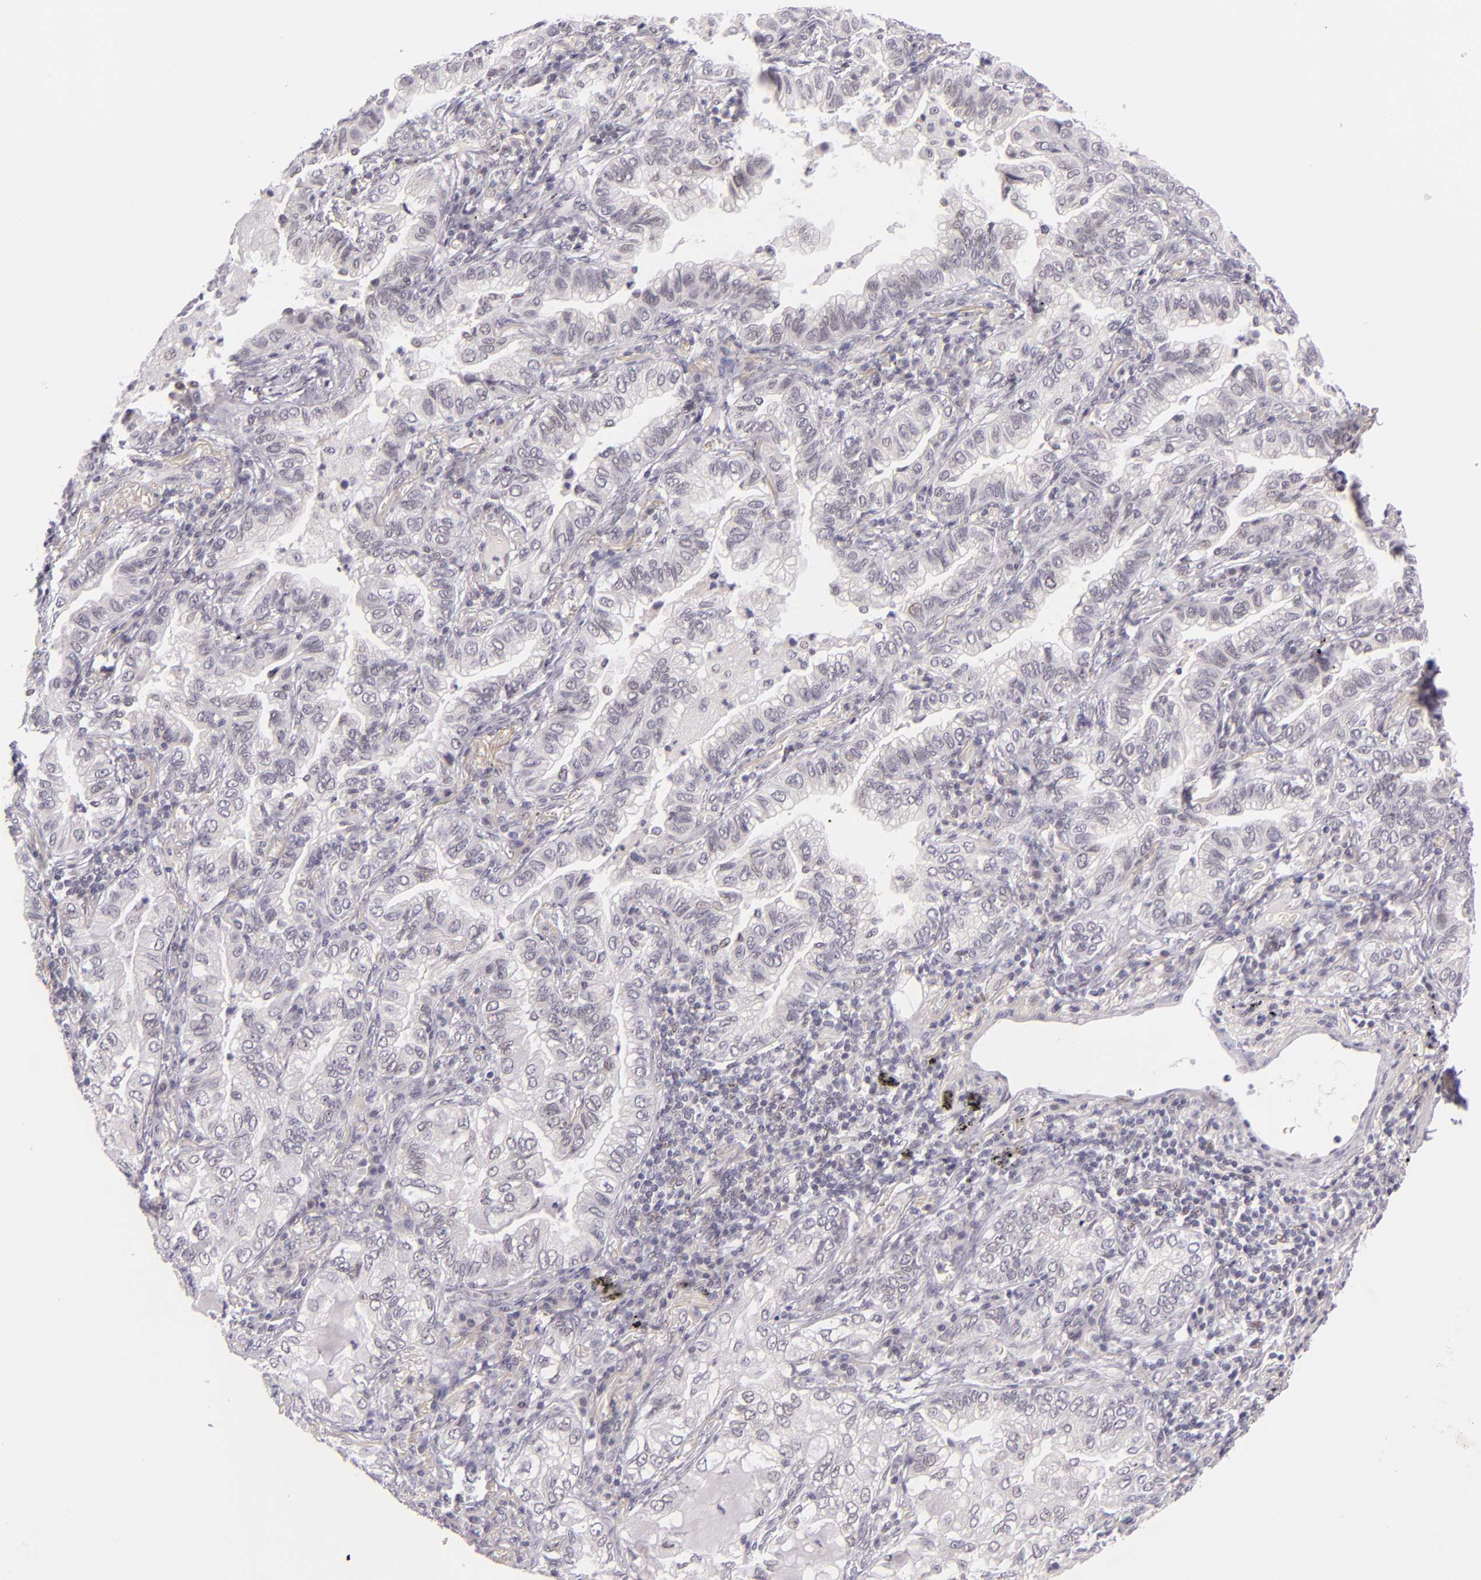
{"staining": {"intensity": "negative", "quantity": "none", "location": "none"}, "tissue": "lung cancer", "cell_type": "Tumor cells", "image_type": "cancer", "snomed": [{"axis": "morphology", "description": "Adenocarcinoma, NOS"}, {"axis": "topography", "description": "Lung"}], "caption": "DAB (3,3'-diaminobenzidine) immunohistochemical staining of lung adenocarcinoma displays no significant positivity in tumor cells.", "gene": "BCL3", "patient": {"sex": "female", "age": 50}}